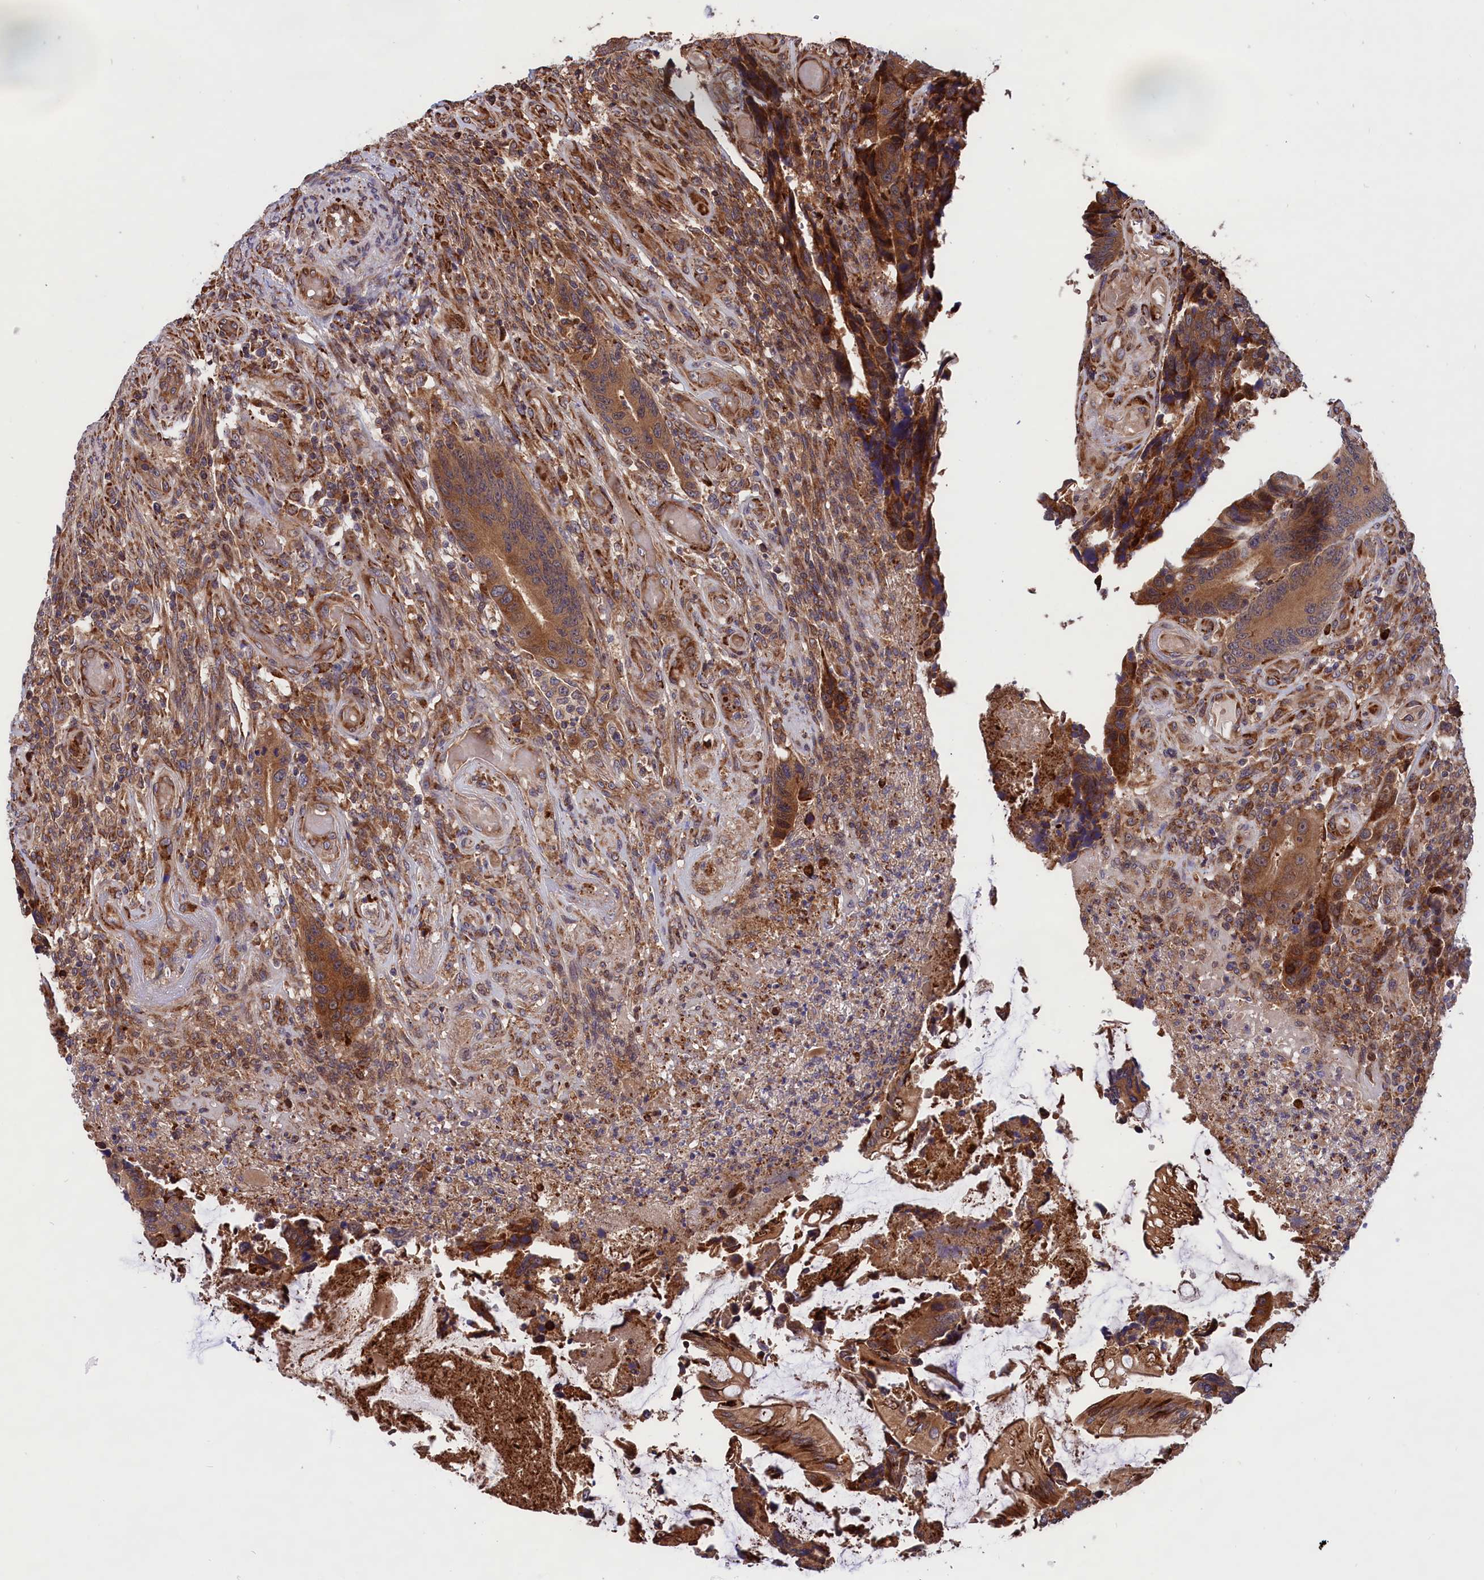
{"staining": {"intensity": "moderate", "quantity": ">75%", "location": "cytoplasmic/membranous"}, "tissue": "colorectal cancer", "cell_type": "Tumor cells", "image_type": "cancer", "snomed": [{"axis": "morphology", "description": "Adenocarcinoma, NOS"}, {"axis": "topography", "description": "Colon"}], "caption": "DAB immunohistochemical staining of human colorectal cancer (adenocarcinoma) exhibits moderate cytoplasmic/membranous protein expression in approximately >75% of tumor cells.", "gene": "PLA2G4C", "patient": {"sex": "male", "age": 87}}